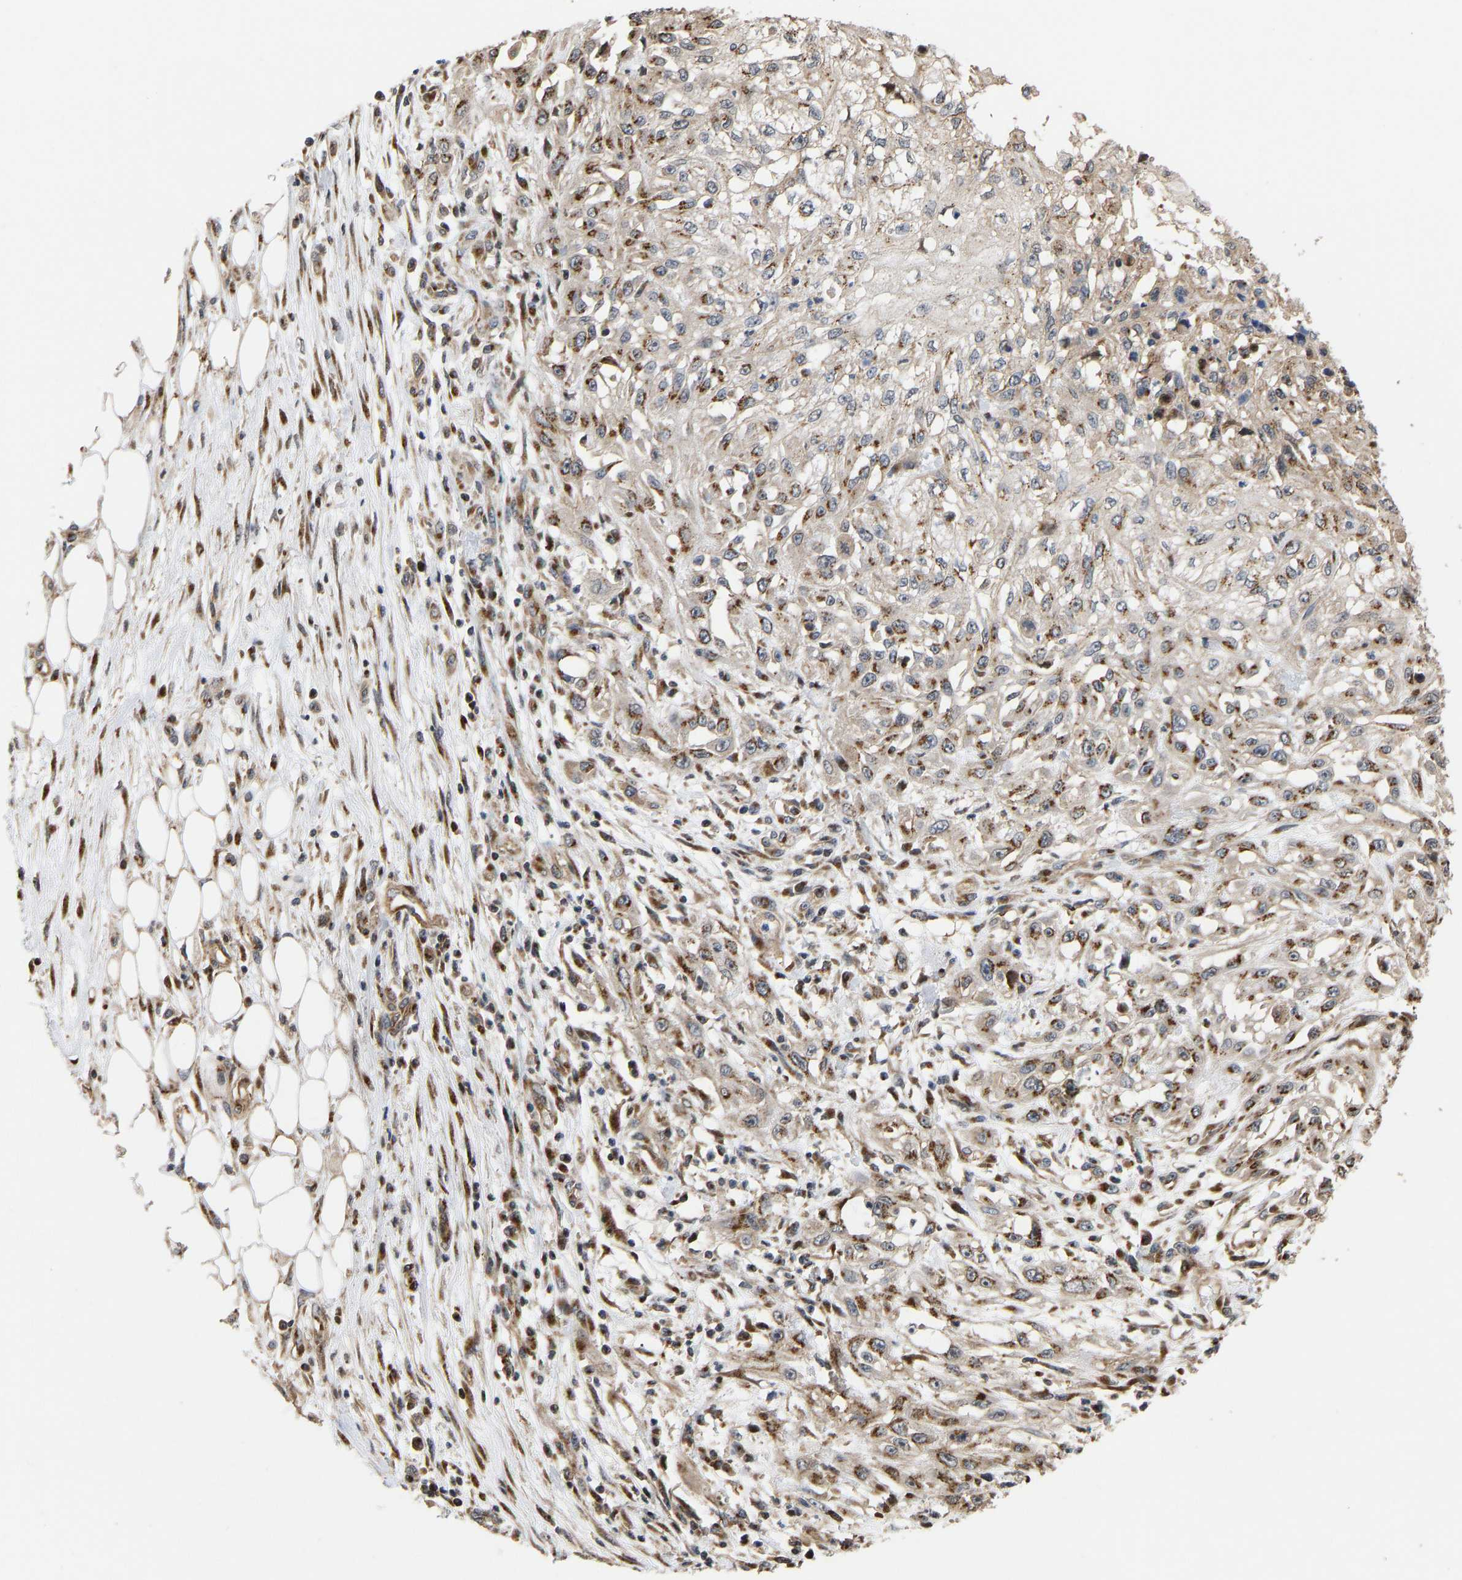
{"staining": {"intensity": "strong", "quantity": ">75%", "location": "cytoplasmic/membranous"}, "tissue": "skin cancer", "cell_type": "Tumor cells", "image_type": "cancer", "snomed": [{"axis": "morphology", "description": "Squamous cell carcinoma, NOS"}, {"axis": "morphology", "description": "Squamous cell carcinoma, metastatic, NOS"}, {"axis": "topography", "description": "Skin"}, {"axis": "topography", "description": "Lymph node"}], "caption": "A high-resolution image shows immunohistochemistry (IHC) staining of skin cancer (squamous cell carcinoma), which shows strong cytoplasmic/membranous positivity in approximately >75% of tumor cells. The protein is stained brown, and the nuclei are stained in blue (DAB (3,3'-diaminobenzidine) IHC with brightfield microscopy, high magnification).", "gene": "YIPF4", "patient": {"sex": "male", "age": 75}}